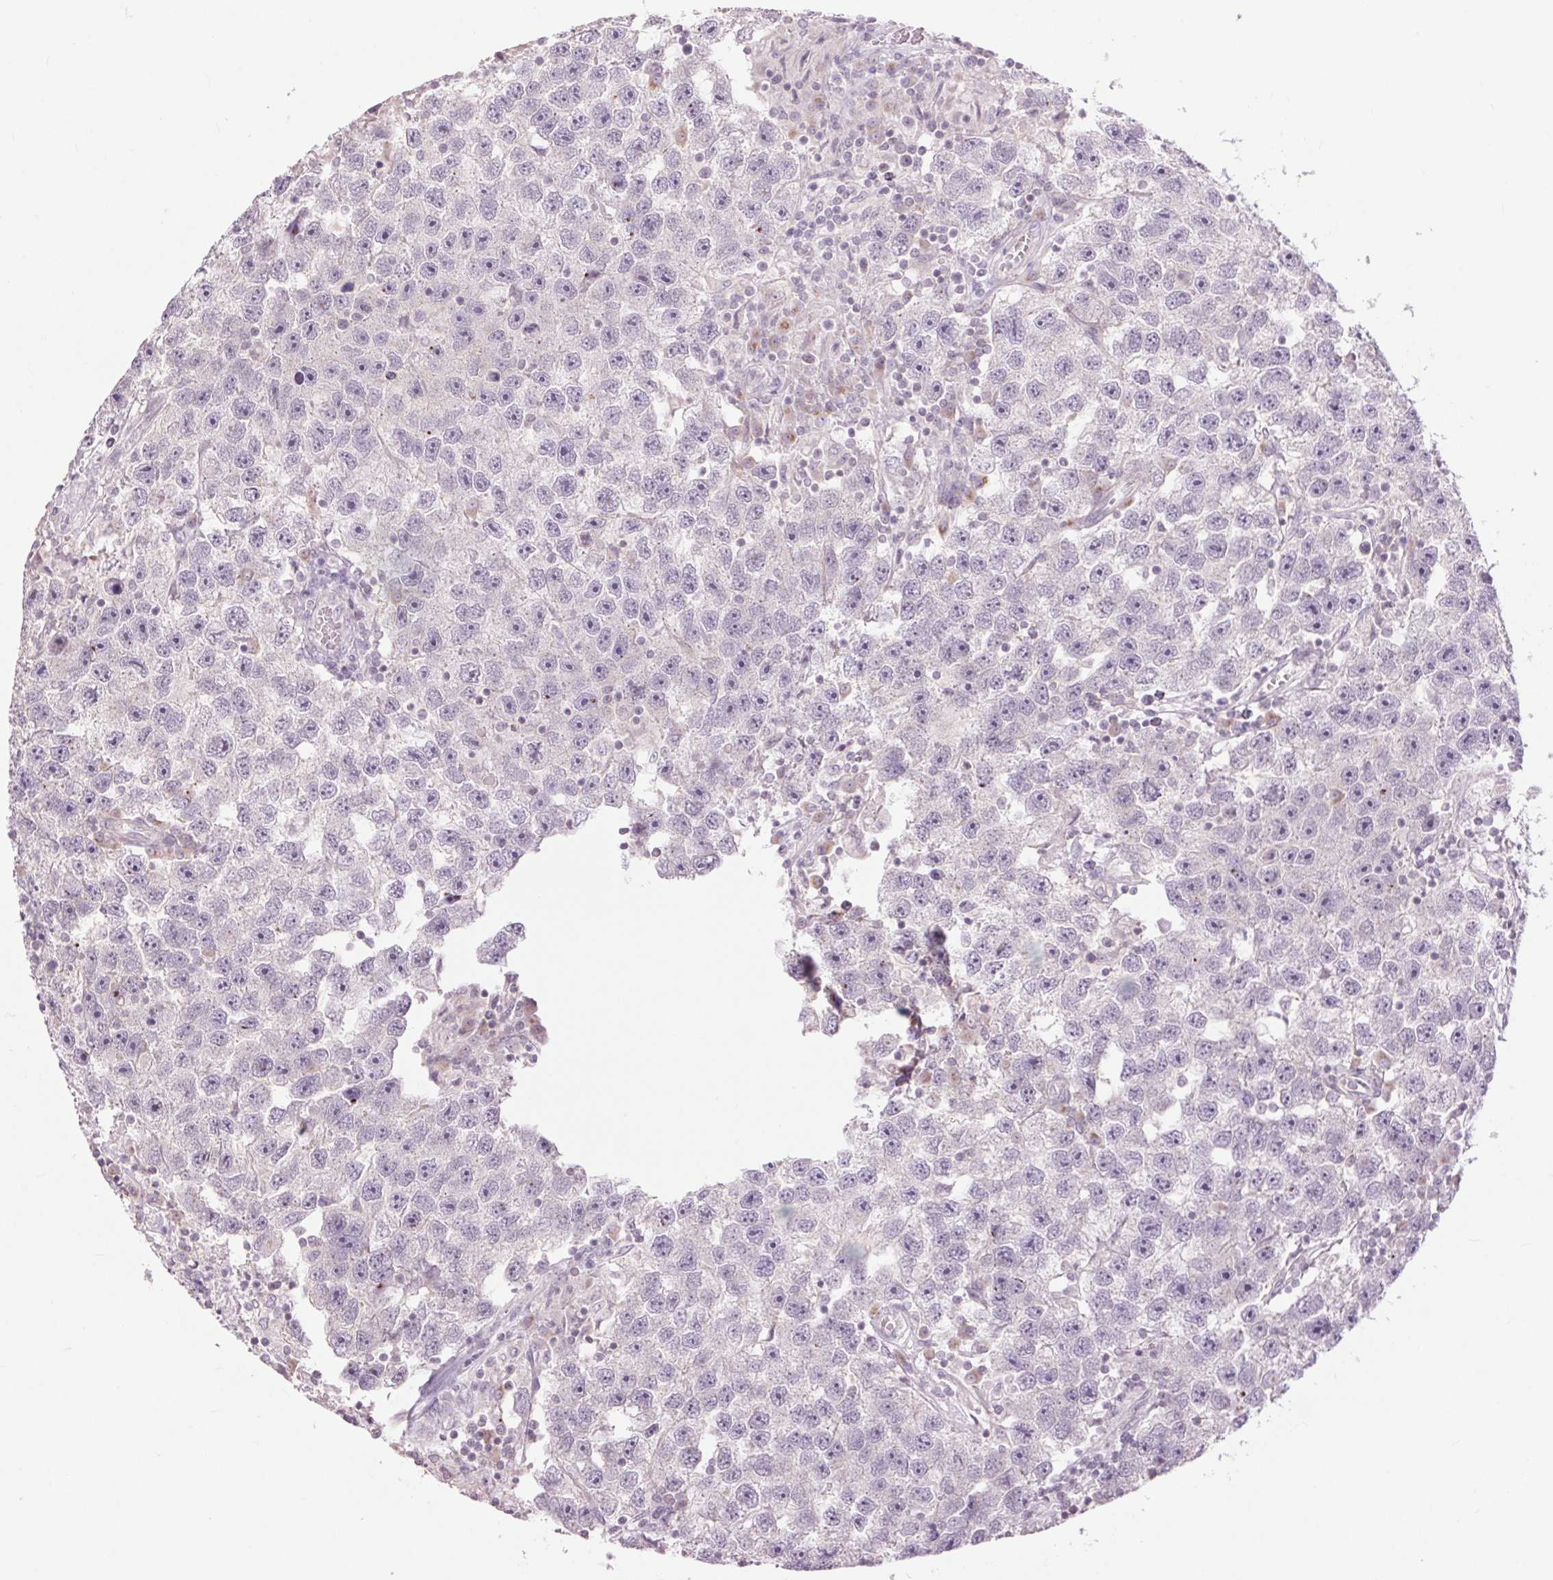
{"staining": {"intensity": "negative", "quantity": "none", "location": "none"}, "tissue": "testis cancer", "cell_type": "Tumor cells", "image_type": "cancer", "snomed": [{"axis": "morphology", "description": "Seminoma, NOS"}, {"axis": "topography", "description": "Testis"}], "caption": "Histopathology image shows no significant protein expression in tumor cells of seminoma (testis). (DAB (3,3'-diaminobenzidine) immunohistochemistry (IHC), high magnification).", "gene": "CTNNA3", "patient": {"sex": "male", "age": 26}}